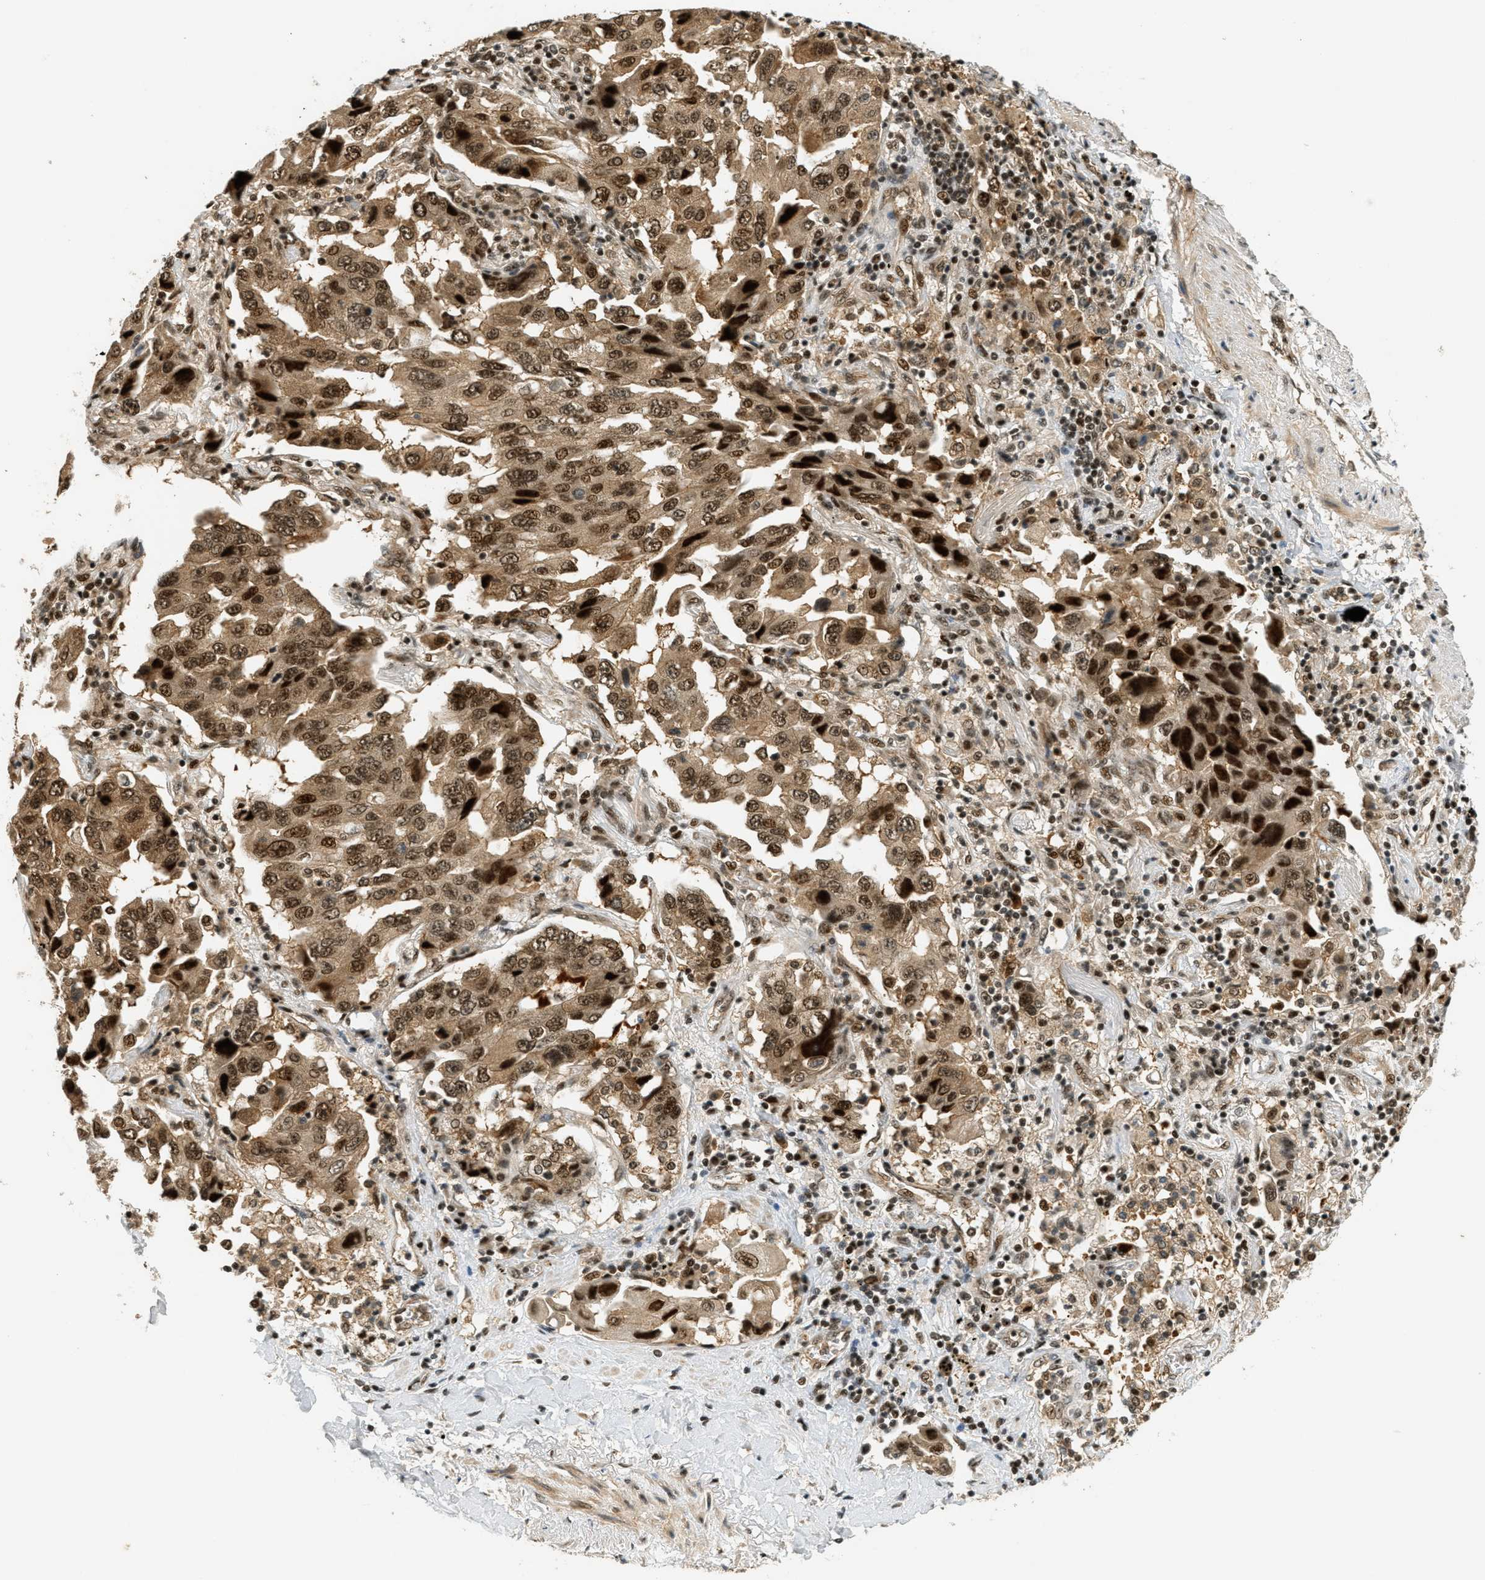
{"staining": {"intensity": "strong", "quantity": ">75%", "location": "cytoplasmic/membranous,nuclear"}, "tissue": "lung cancer", "cell_type": "Tumor cells", "image_type": "cancer", "snomed": [{"axis": "morphology", "description": "Adenocarcinoma, NOS"}, {"axis": "topography", "description": "Lung"}], "caption": "Human lung cancer (adenocarcinoma) stained with a brown dye demonstrates strong cytoplasmic/membranous and nuclear positive expression in approximately >75% of tumor cells.", "gene": "FOXM1", "patient": {"sex": "female", "age": 65}}